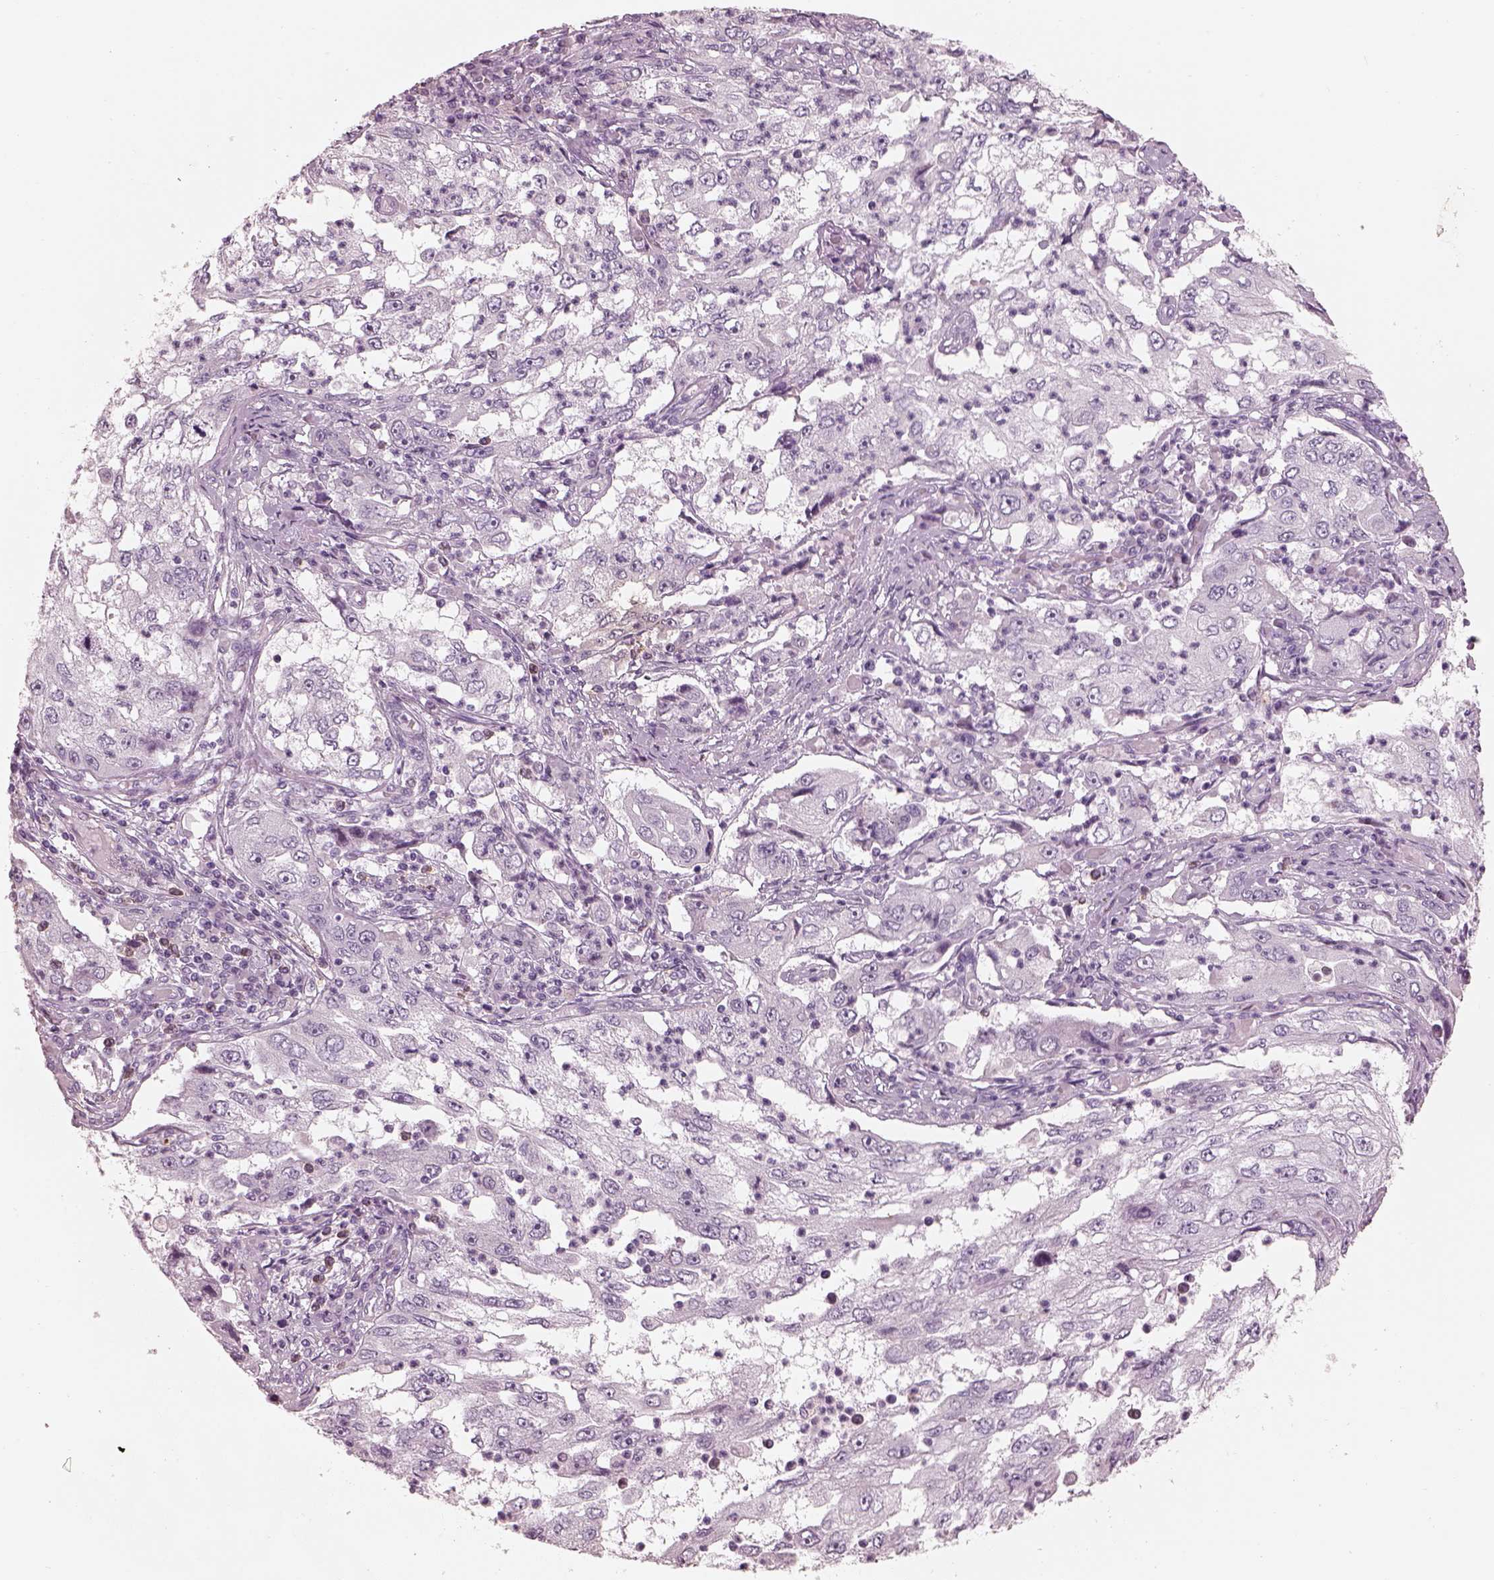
{"staining": {"intensity": "negative", "quantity": "none", "location": "none"}, "tissue": "cervical cancer", "cell_type": "Tumor cells", "image_type": "cancer", "snomed": [{"axis": "morphology", "description": "Squamous cell carcinoma, NOS"}, {"axis": "topography", "description": "Cervix"}], "caption": "Immunohistochemistry image of neoplastic tissue: squamous cell carcinoma (cervical) stained with DAB exhibits no significant protein staining in tumor cells.", "gene": "RSPH9", "patient": {"sex": "female", "age": 36}}